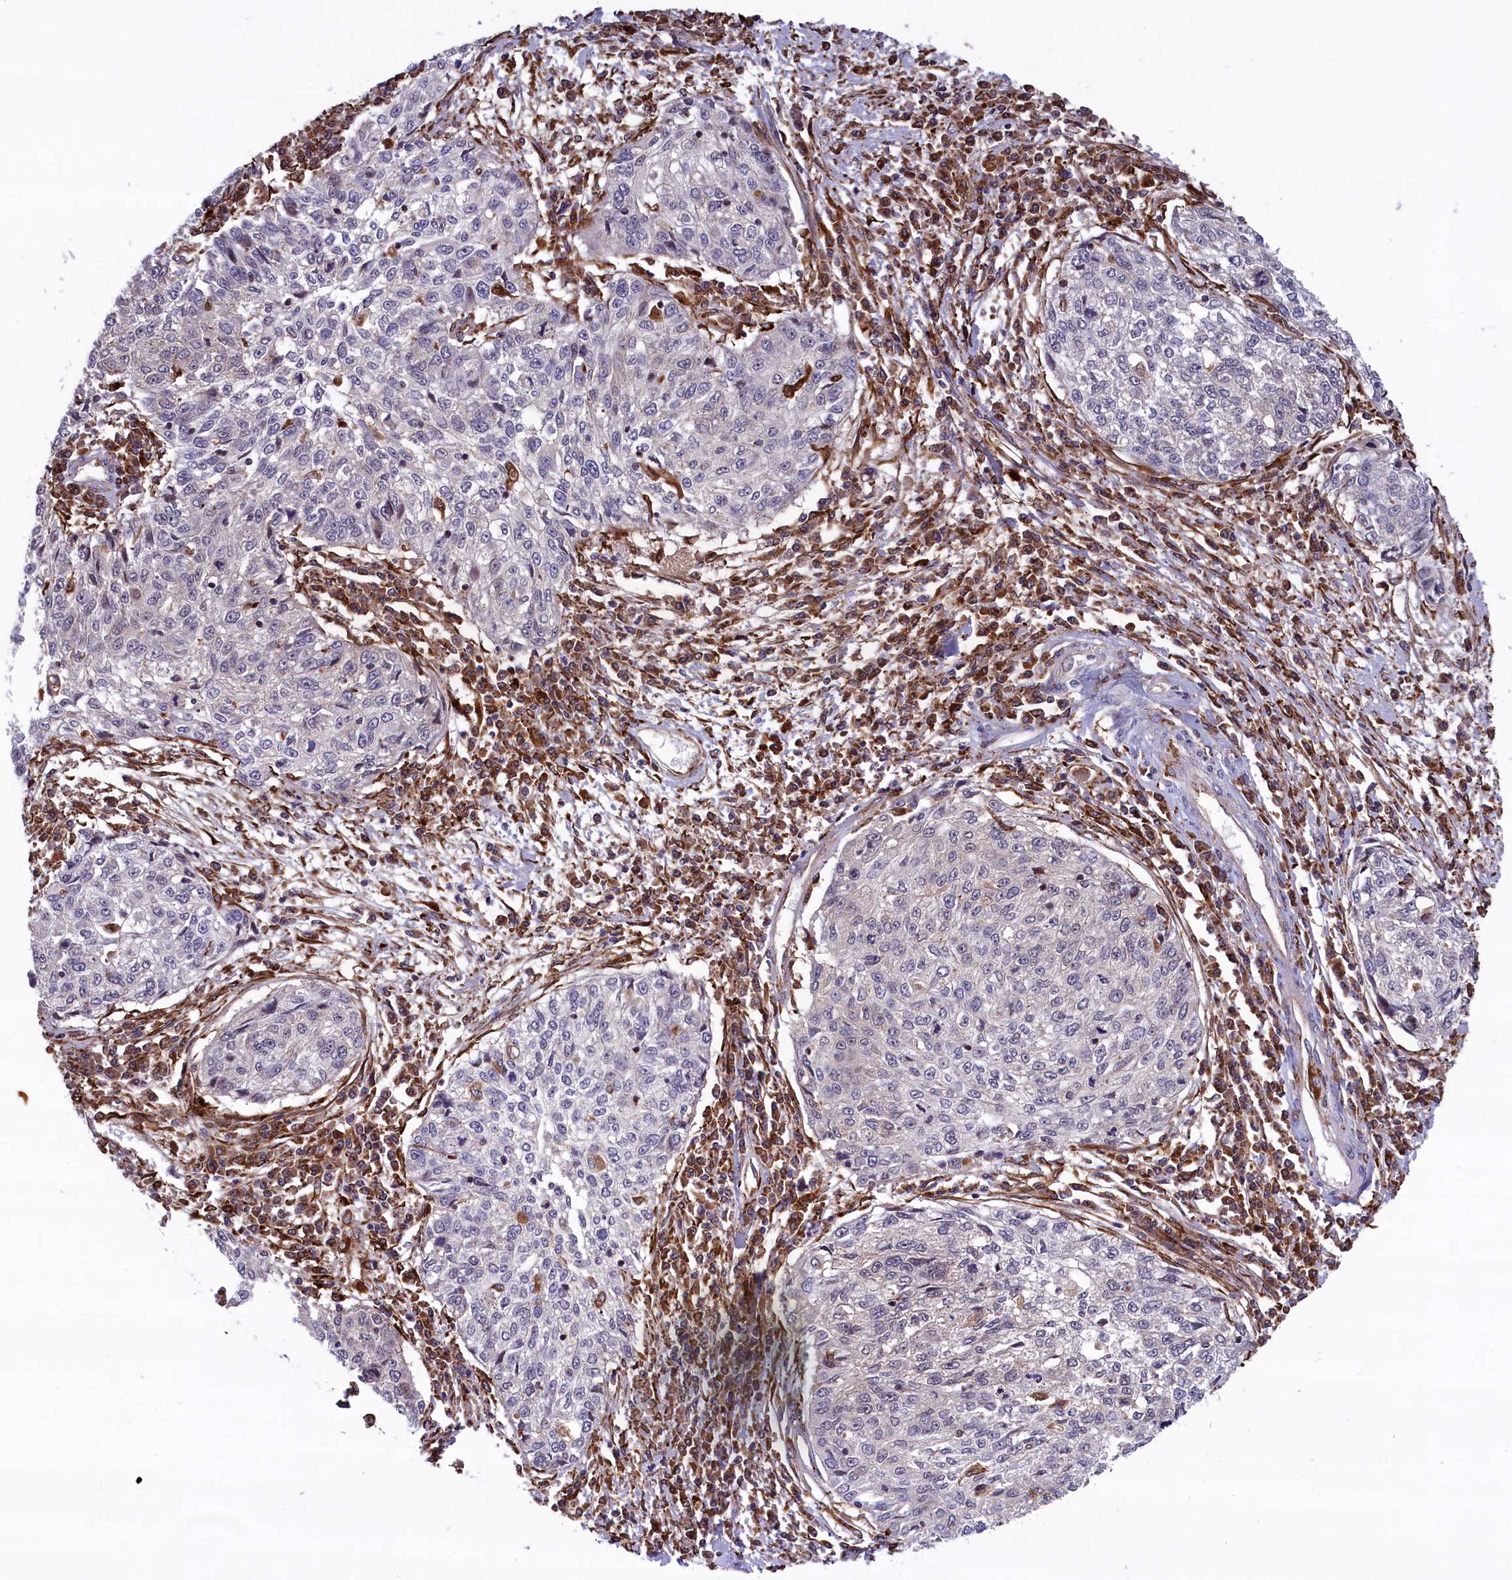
{"staining": {"intensity": "negative", "quantity": "none", "location": "none"}, "tissue": "cervical cancer", "cell_type": "Tumor cells", "image_type": "cancer", "snomed": [{"axis": "morphology", "description": "Squamous cell carcinoma, NOS"}, {"axis": "topography", "description": "Cervix"}], "caption": "Immunohistochemical staining of human cervical squamous cell carcinoma exhibits no significant expression in tumor cells. The staining is performed using DAB (3,3'-diaminobenzidine) brown chromogen with nuclei counter-stained in using hematoxylin.", "gene": "MAN2B1", "patient": {"sex": "female", "age": 57}}